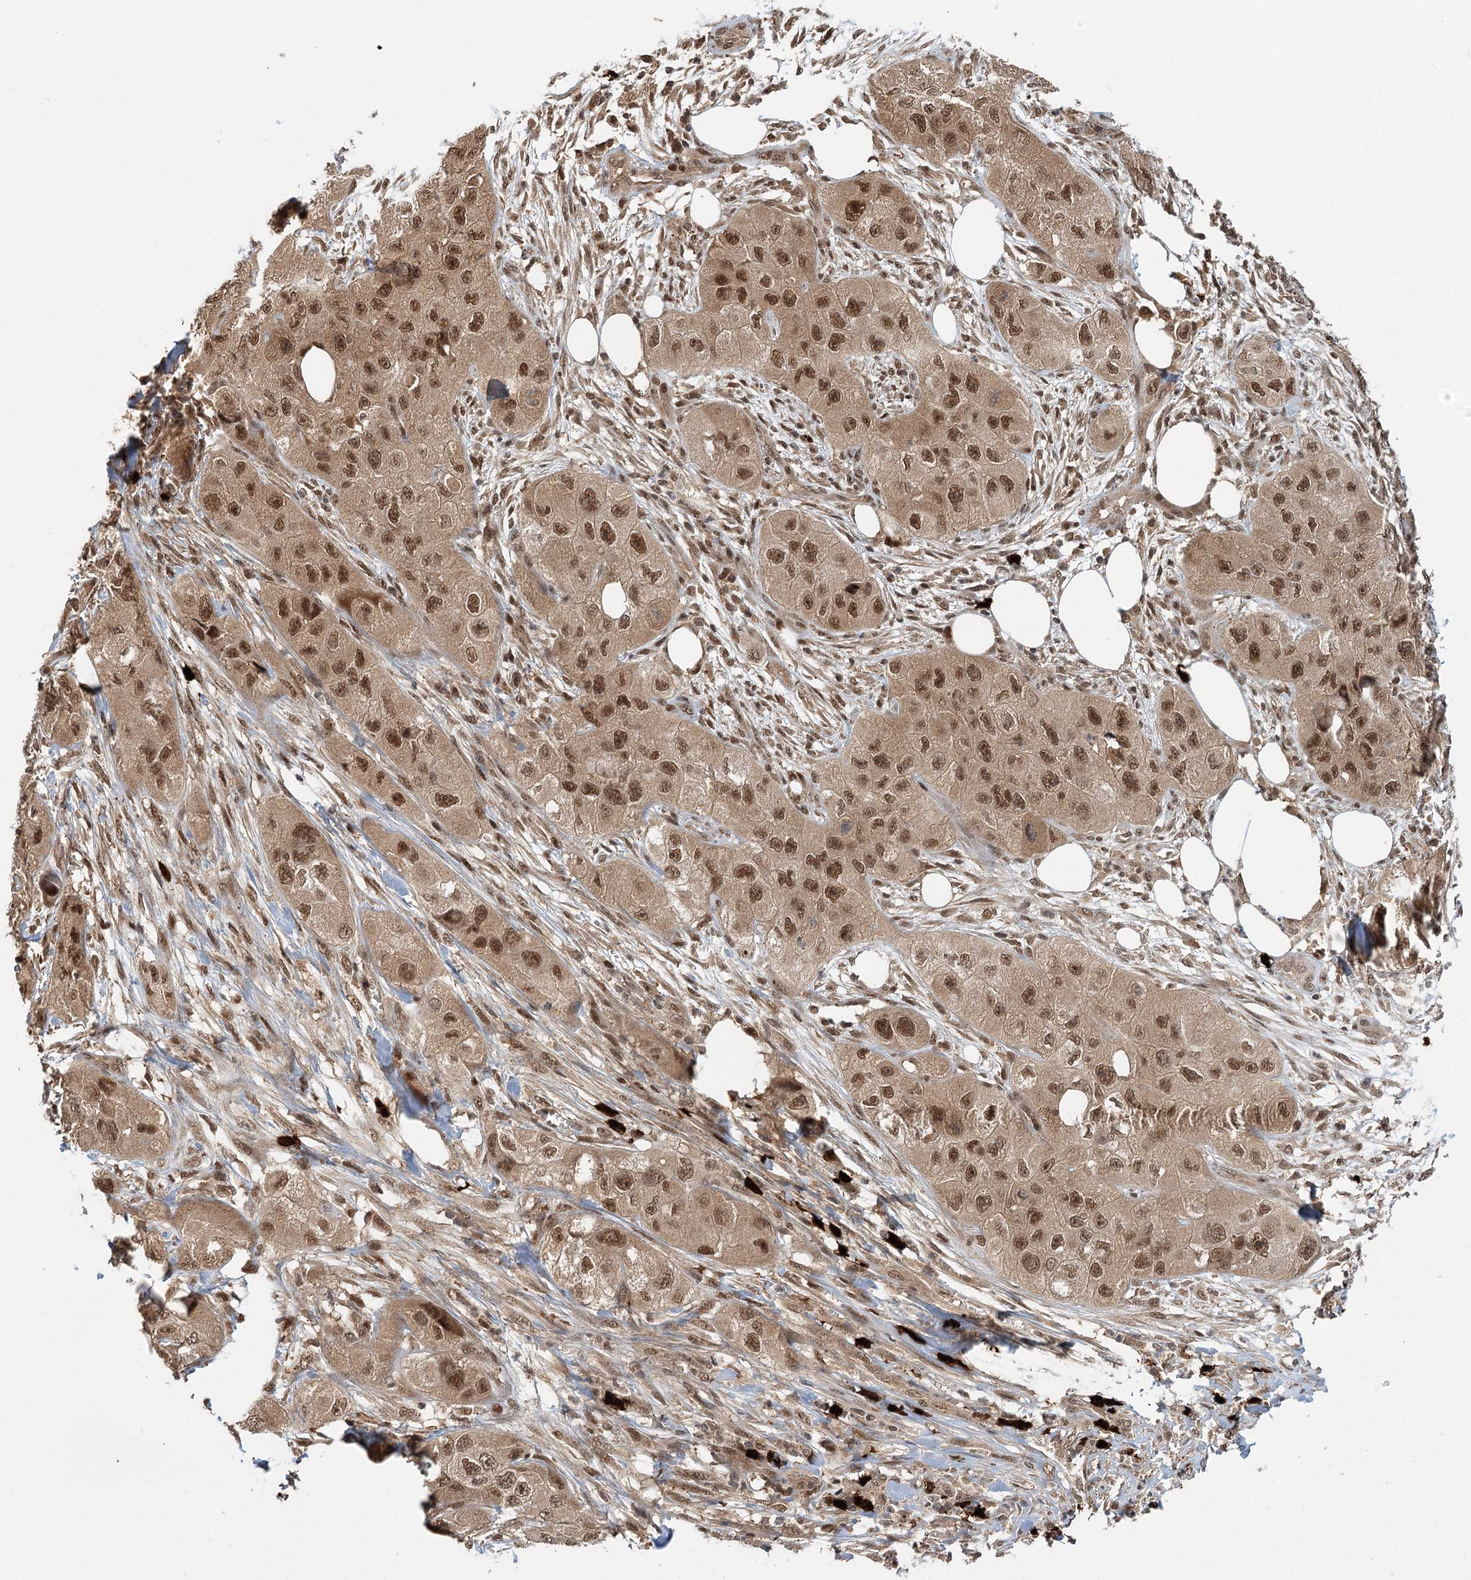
{"staining": {"intensity": "moderate", "quantity": ">75%", "location": "nuclear"}, "tissue": "skin cancer", "cell_type": "Tumor cells", "image_type": "cancer", "snomed": [{"axis": "morphology", "description": "Squamous cell carcinoma, NOS"}, {"axis": "topography", "description": "Skin"}, {"axis": "topography", "description": "Subcutis"}], "caption": "The photomicrograph displays immunohistochemical staining of squamous cell carcinoma (skin). There is moderate nuclear expression is appreciated in approximately >75% of tumor cells.", "gene": "N6AMT1", "patient": {"sex": "male", "age": 73}}